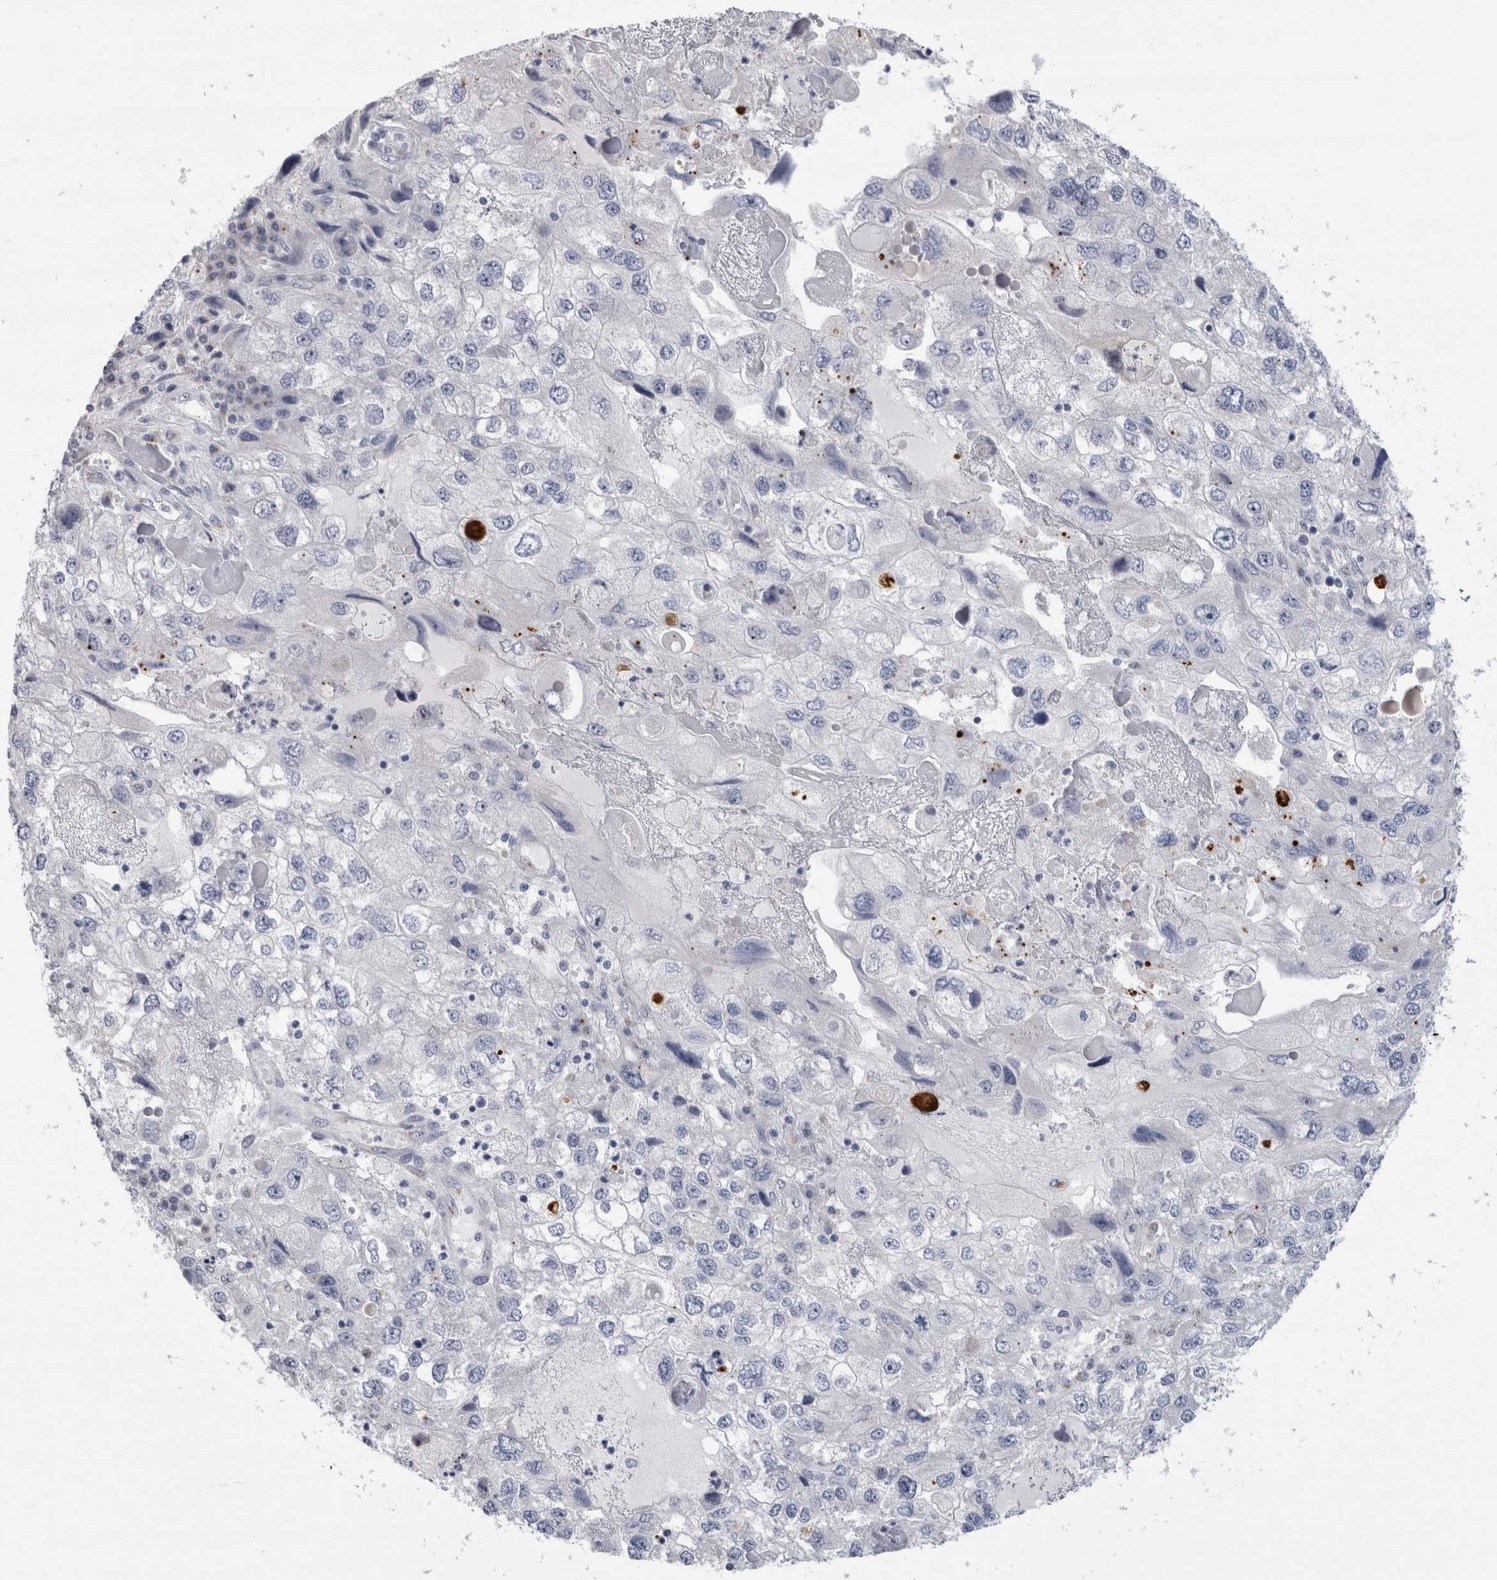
{"staining": {"intensity": "negative", "quantity": "none", "location": "none"}, "tissue": "endometrial cancer", "cell_type": "Tumor cells", "image_type": "cancer", "snomed": [{"axis": "morphology", "description": "Adenocarcinoma, NOS"}, {"axis": "topography", "description": "Endometrium"}], "caption": "Tumor cells are negative for brown protein staining in adenocarcinoma (endometrial).", "gene": "AKAP9", "patient": {"sex": "female", "age": 49}}